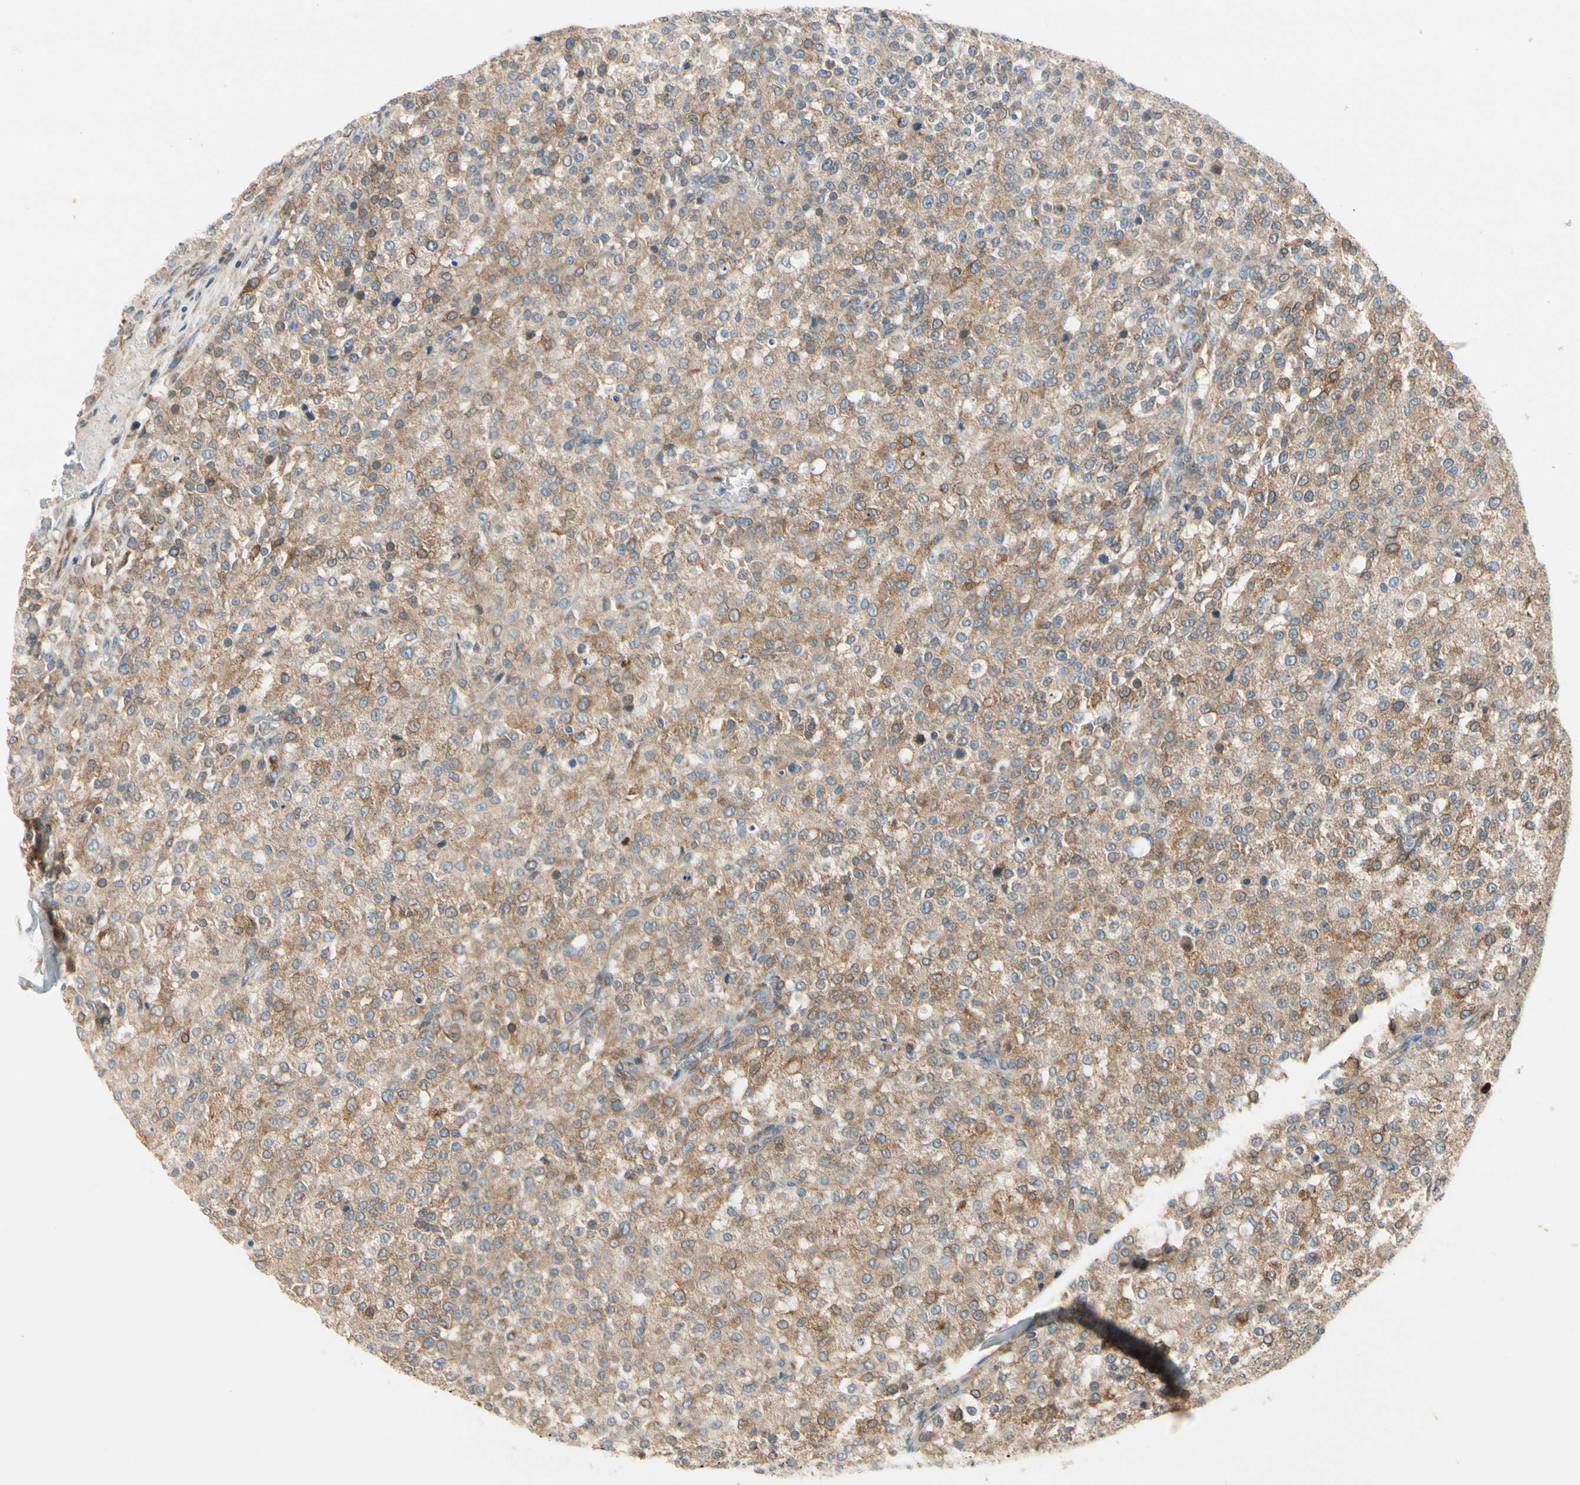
{"staining": {"intensity": "moderate", "quantity": ">75%", "location": "cytoplasmic/membranous"}, "tissue": "testis cancer", "cell_type": "Tumor cells", "image_type": "cancer", "snomed": [{"axis": "morphology", "description": "Seminoma, NOS"}, {"axis": "topography", "description": "Testis"}], "caption": "Protein positivity by IHC exhibits moderate cytoplasmic/membranous positivity in approximately >75% of tumor cells in testis cancer.", "gene": "CLCC1", "patient": {"sex": "male", "age": 59}}